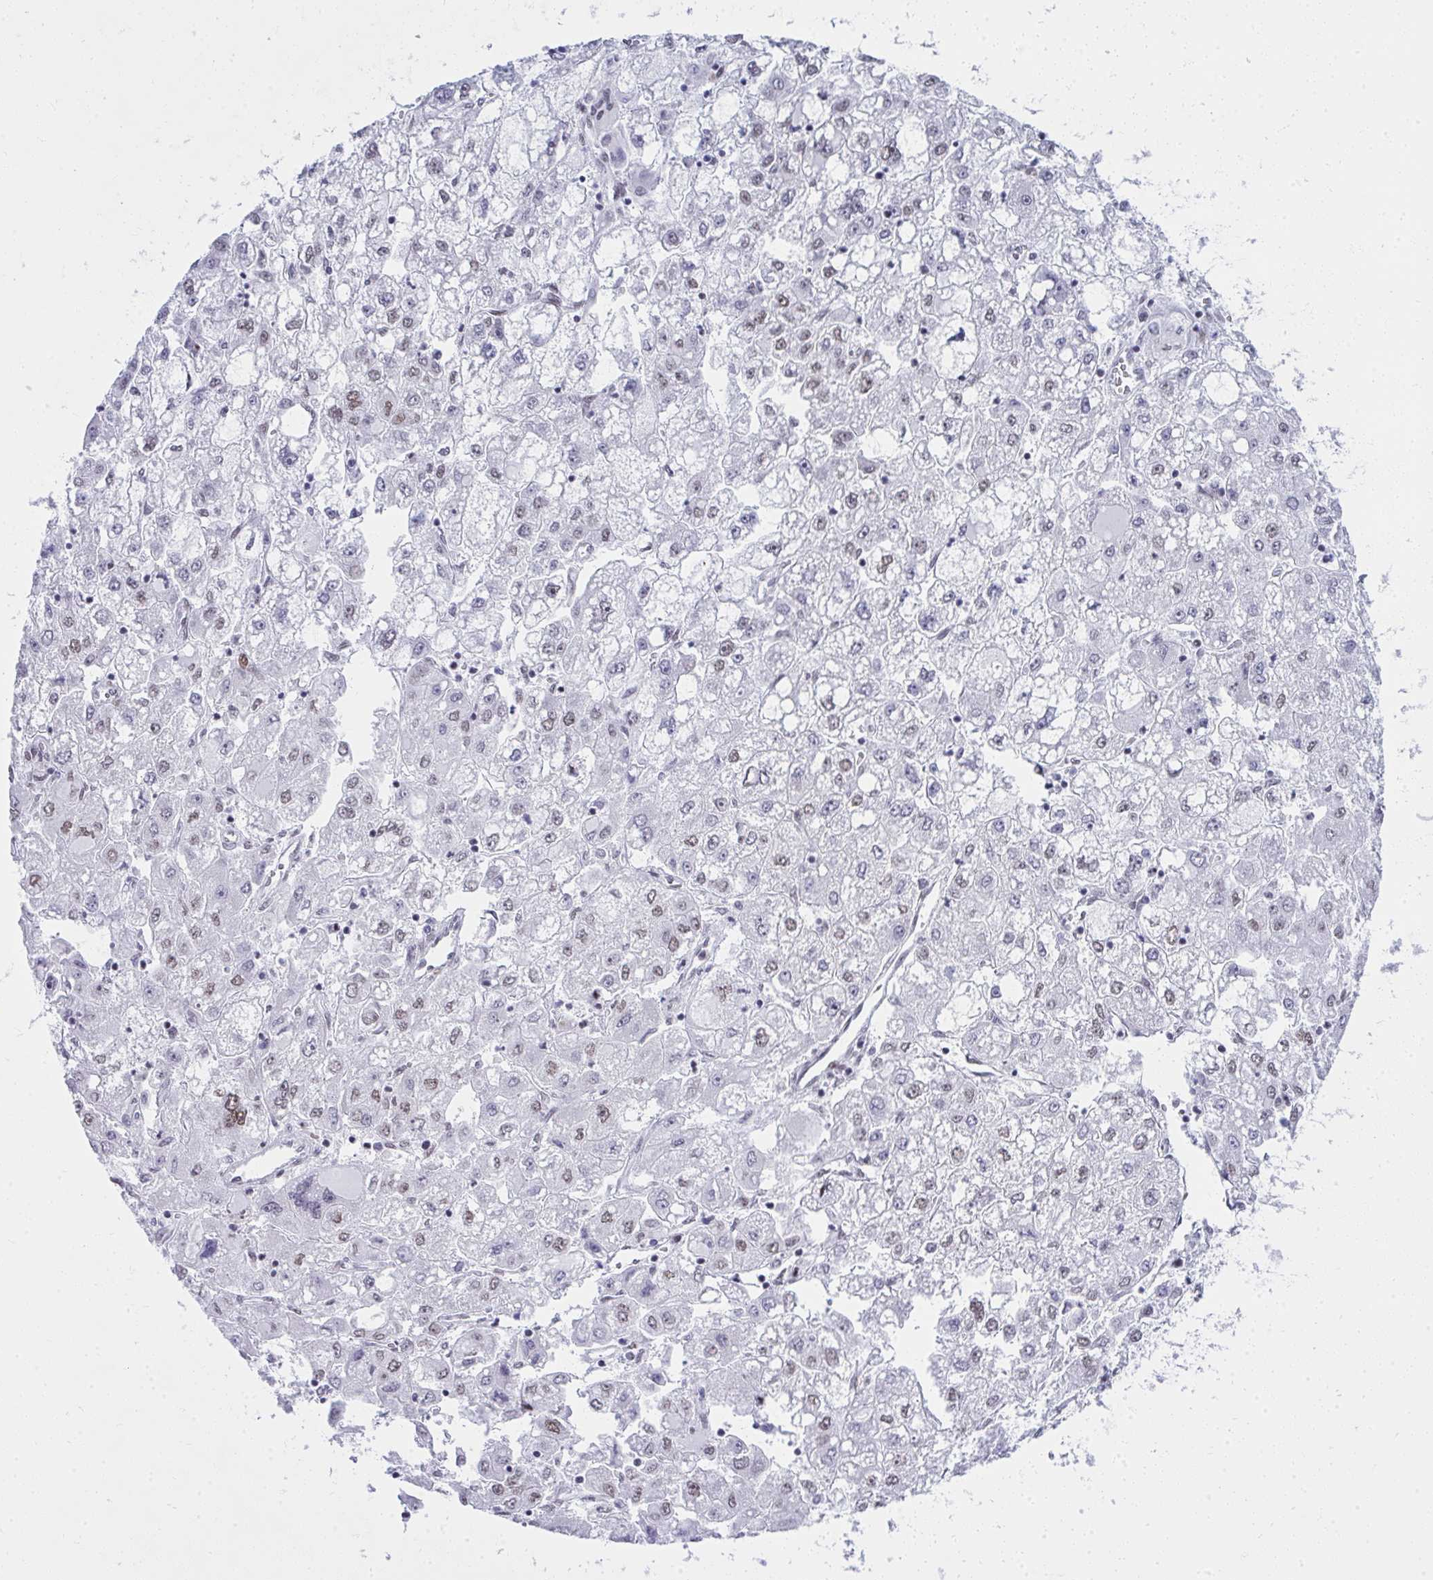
{"staining": {"intensity": "weak", "quantity": "25%-75%", "location": "nuclear"}, "tissue": "liver cancer", "cell_type": "Tumor cells", "image_type": "cancer", "snomed": [{"axis": "morphology", "description": "Carcinoma, Hepatocellular, NOS"}, {"axis": "topography", "description": "Liver"}], "caption": "Human hepatocellular carcinoma (liver) stained for a protein (brown) reveals weak nuclear positive staining in about 25%-75% of tumor cells.", "gene": "GLDN", "patient": {"sex": "male", "age": 40}}